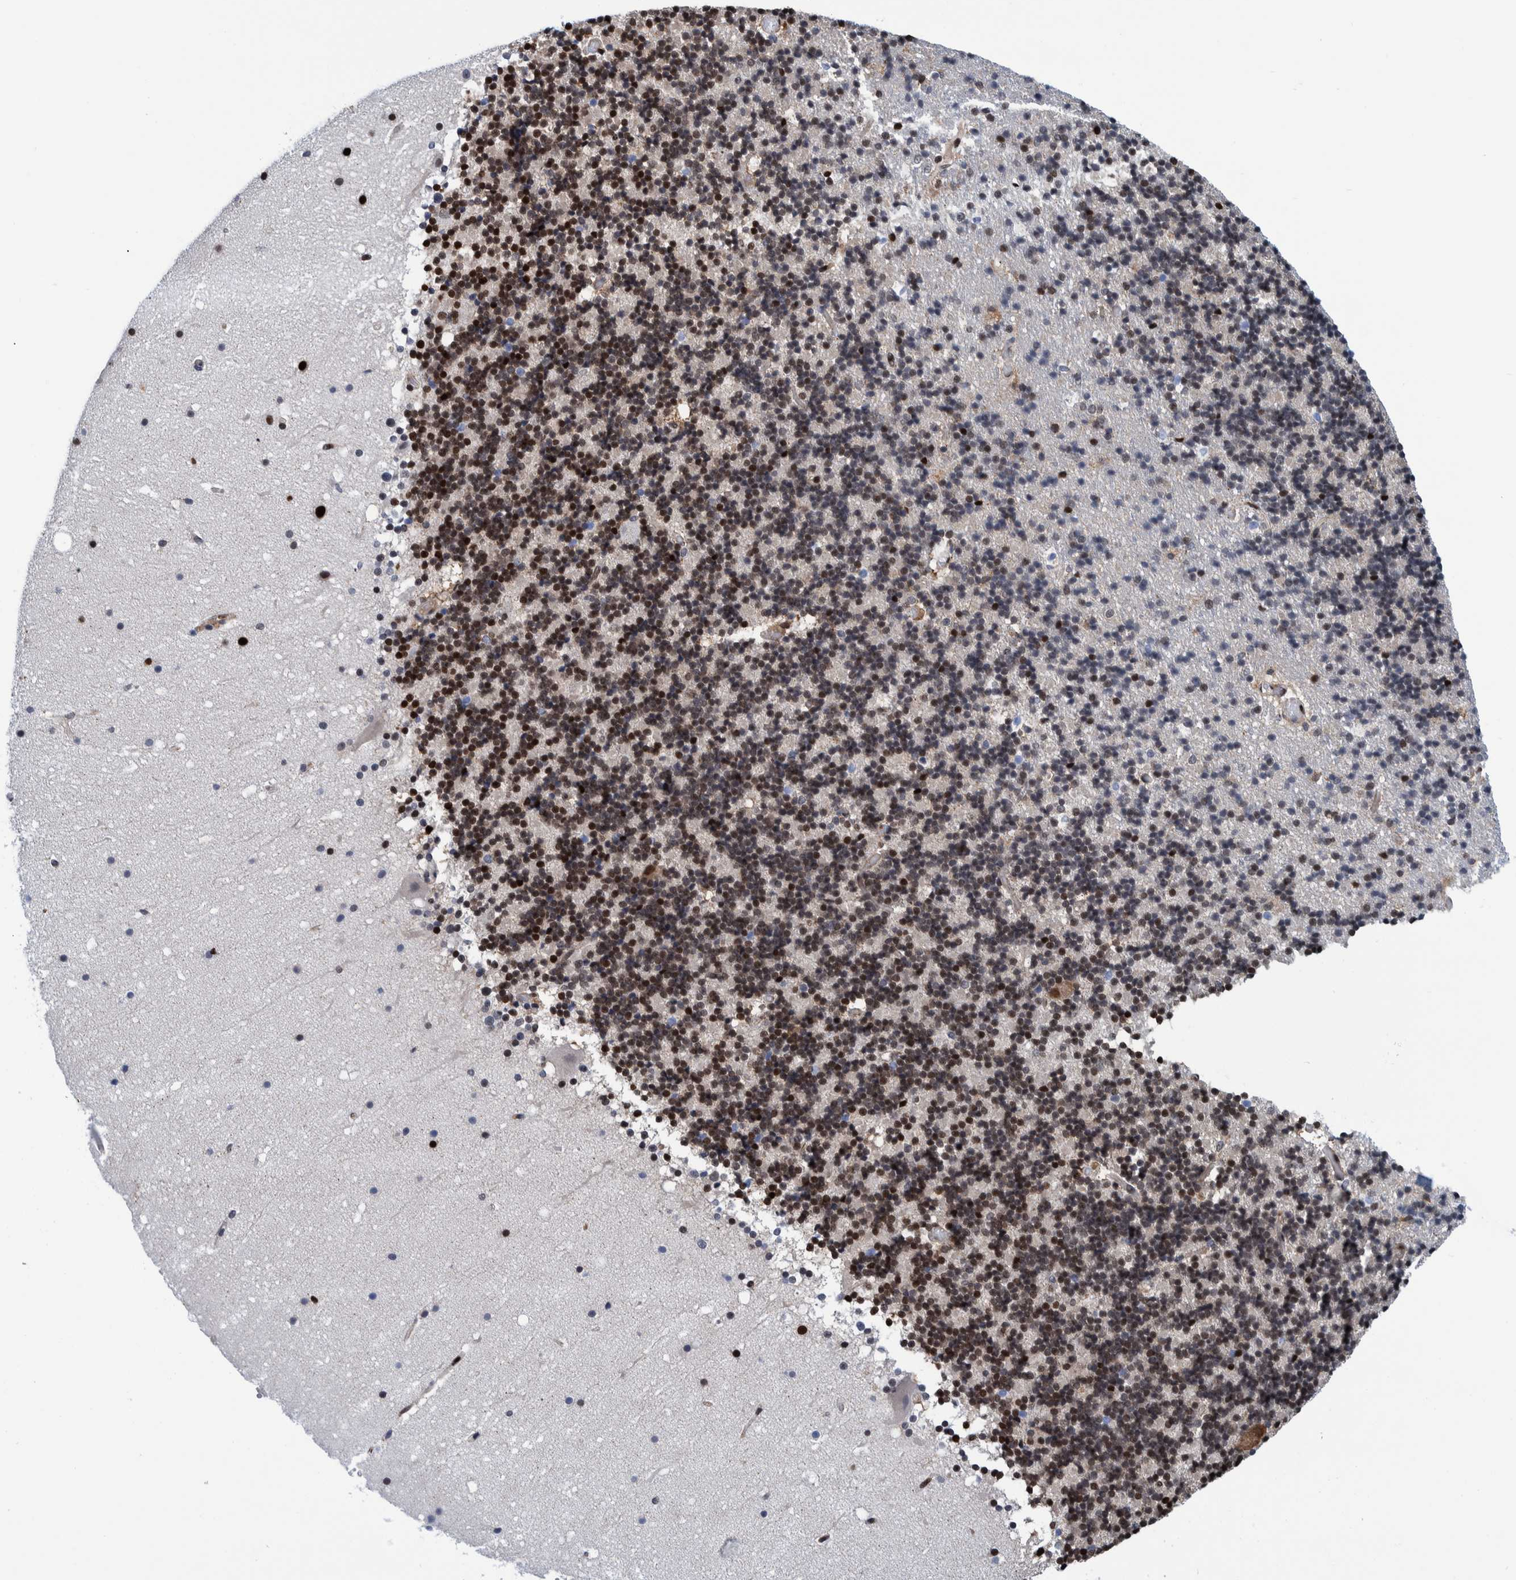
{"staining": {"intensity": "strong", "quantity": ">75%", "location": "nuclear"}, "tissue": "cerebellum", "cell_type": "Cells in granular layer", "image_type": "normal", "snomed": [{"axis": "morphology", "description": "Normal tissue, NOS"}, {"axis": "topography", "description": "Cerebellum"}], "caption": "Immunohistochemical staining of normal cerebellum demonstrates high levels of strong nuclear positivity in approximately >75% of cells in granular layer. Nuclei are stained in blue.", "gene": "HEATR9", "patient": {"sex": "male", "age": 57}}